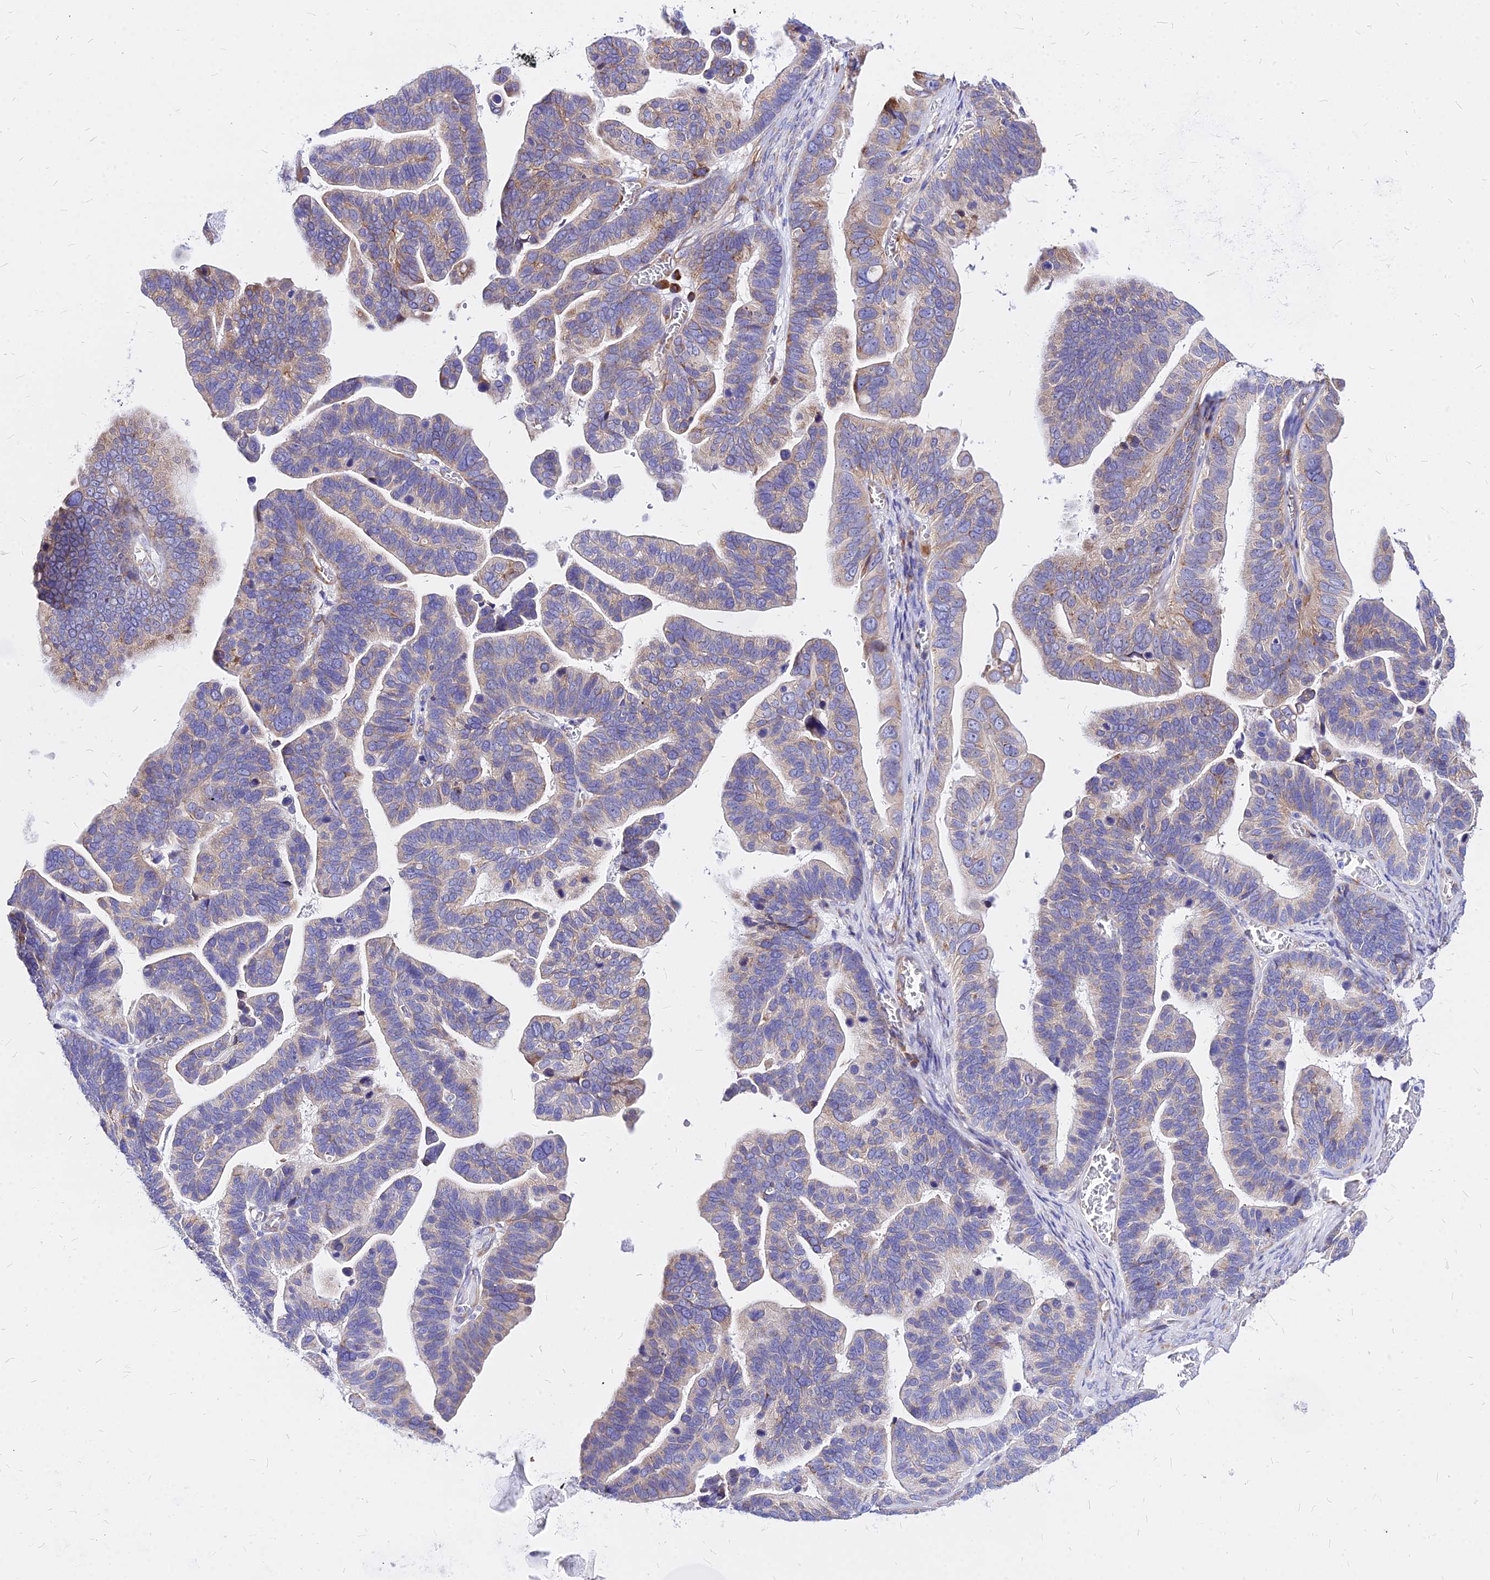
{"staining": {"intensity": "weak", "quantity": "25%-75%", "location": "cytoplasmic/membranous"}, "tissue": "ovarian cancer", "cell_type": "Tumor cells", "image_type": "cancer", "snomed": [{"axis": "morphology", "description": "Cystadenocarcinoma, serous, NOS"}, {"axis": "topography", "description": "Ovary"}], "caption": "About 25%-75% of tumor cells in serous cystadenocarcinoma (ovarian) exhibit weak cytoplasmic/membranous protein positivity as visualized by brown immunohistochemical staining.", "gene": "RPL19", "patient": {"sex": "female", "age": 56}}